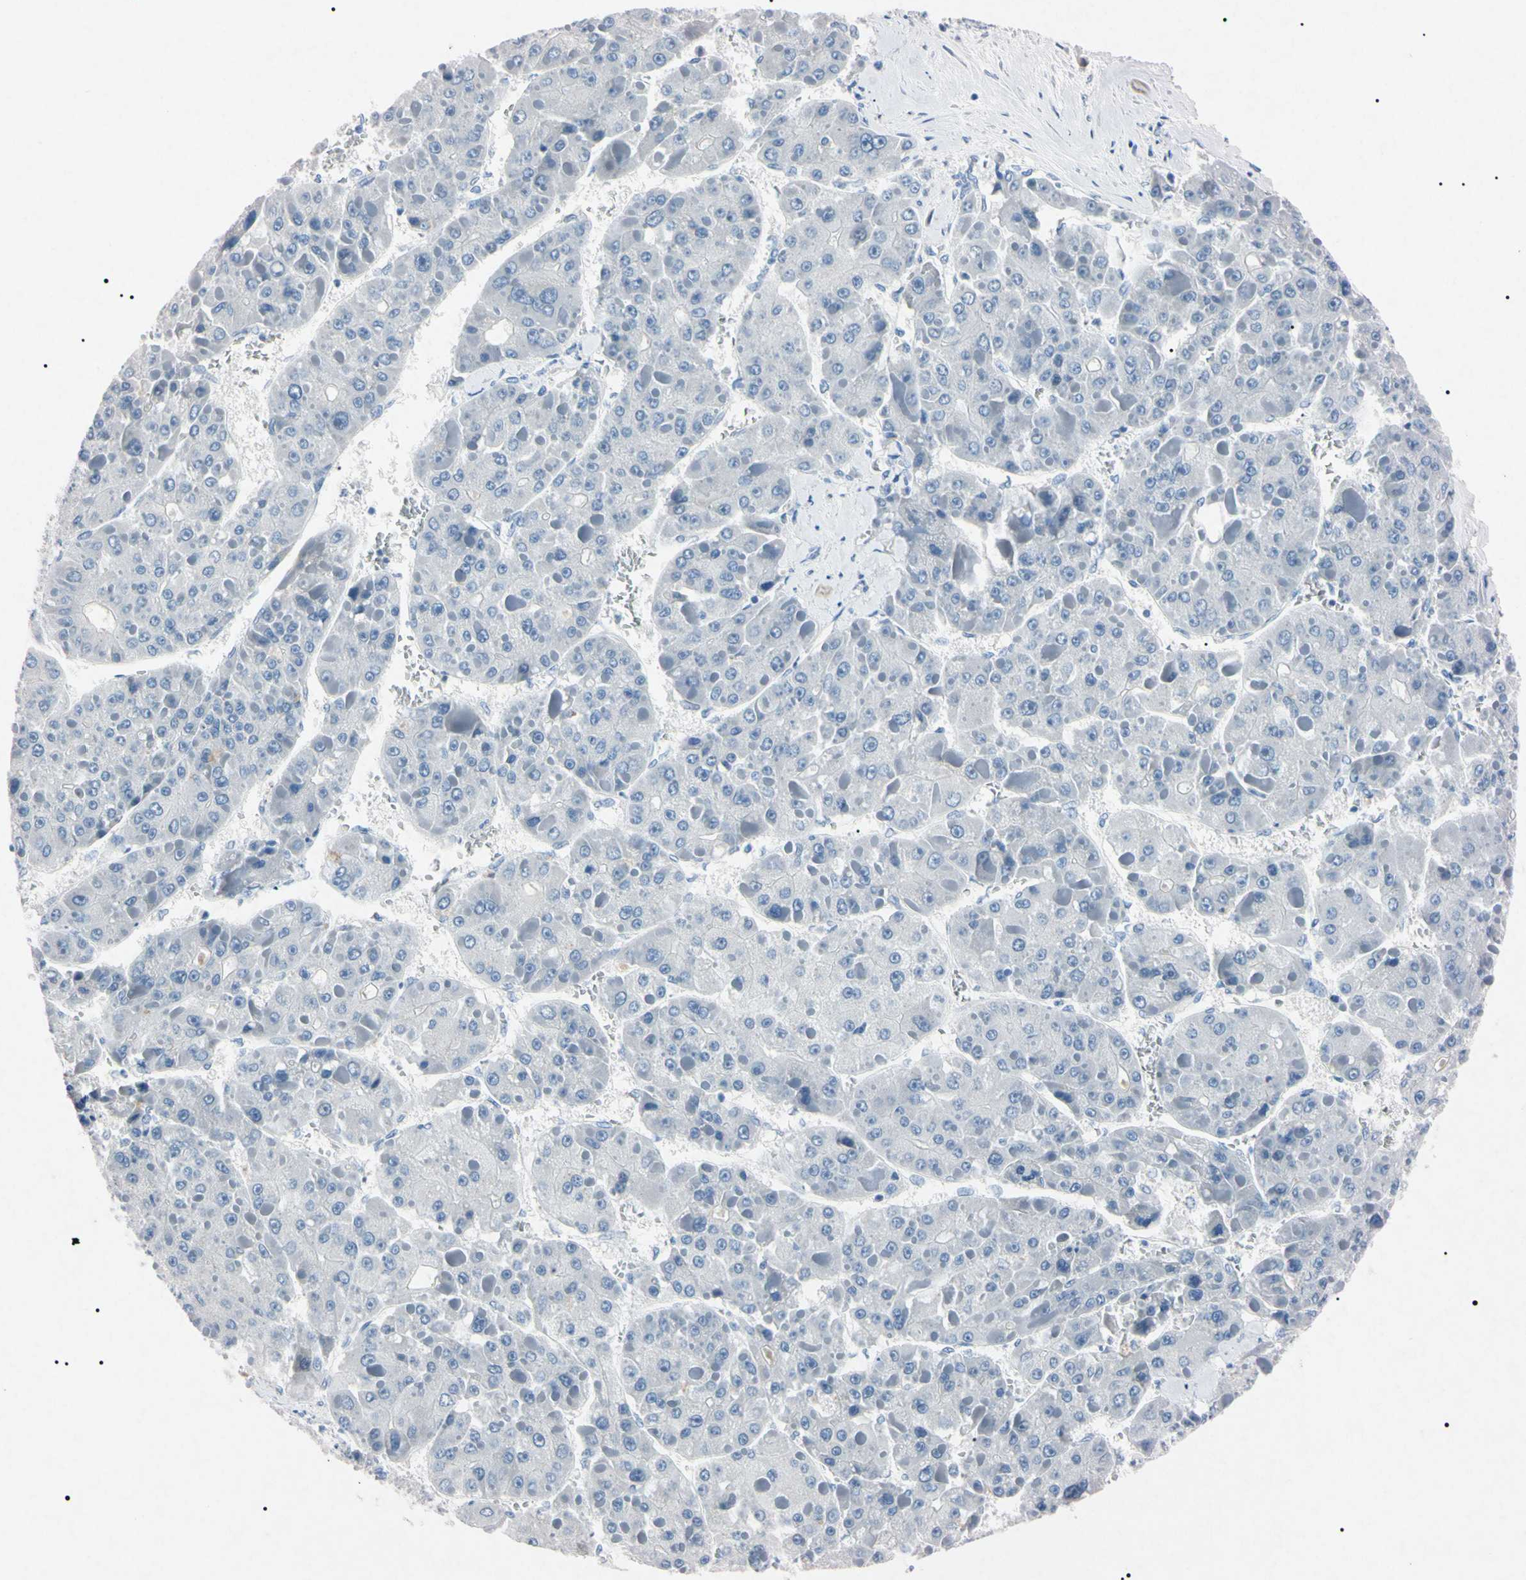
{"staining": {"intensity": "negative", "quantity": "none", "location": "none"}, "tissue": "liver cancer", "cell_type": "Tumor cells", "image_type": "cancer", "snomed": [{"axis": "morphology", "description": "Carcinoma, Hepatocellular, NOS"}, {"axis": "topography", "description": "Liver"}], "caption": "The immunohistochemistry (IHC) micrograph has no significant expression in tumor cells of liver cancer tissue. The staining is performed using DAB (3,3'-diaminobenzidine) brown chromogen with nuclei counter-stained in using hematoxylin.", "gene": "ELN", "patient": {"sex": "female", "age": 73}}